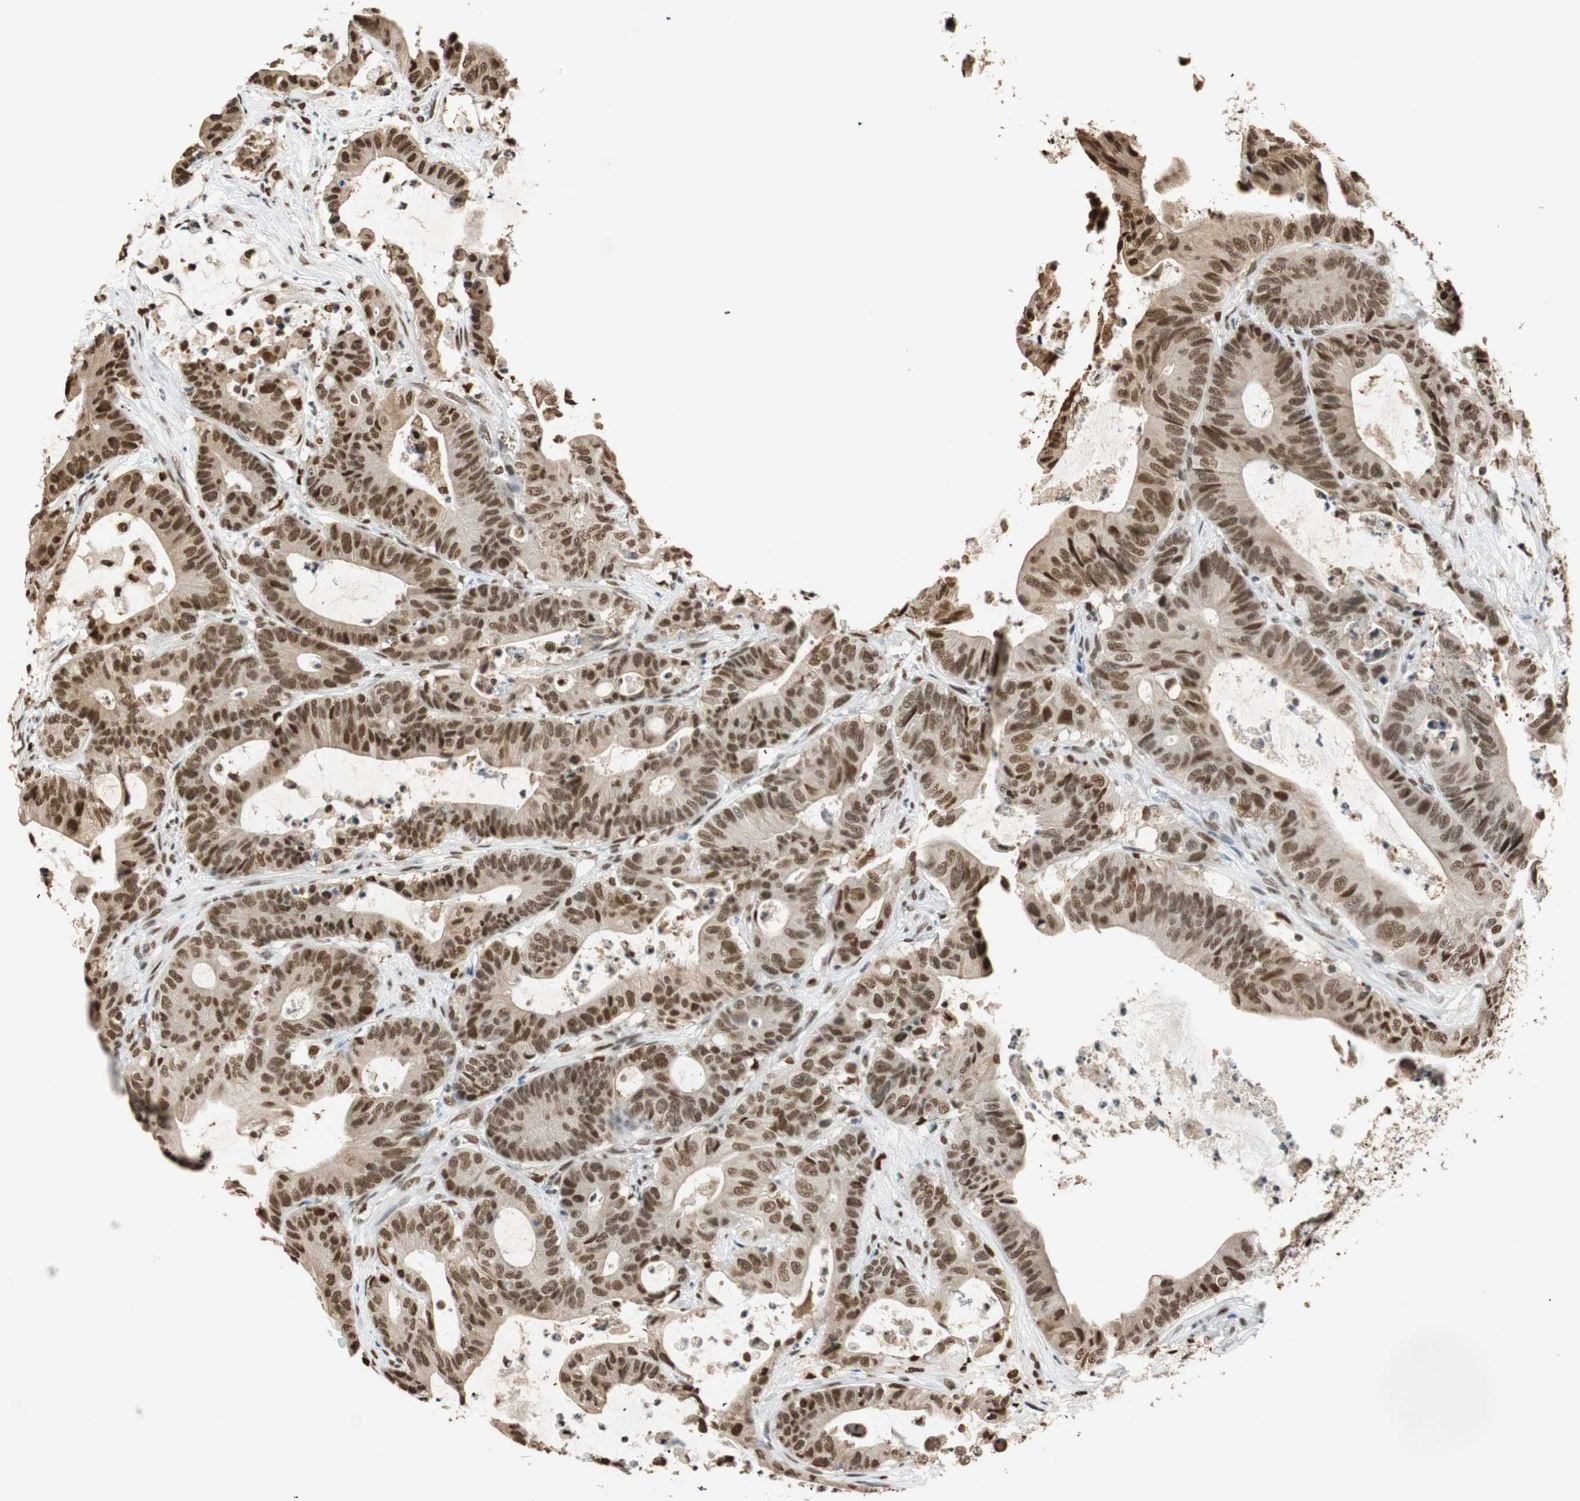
{"staining": {"intensity": "strong", "quantity": ">75%", "location": "nuclear"}, "tissue": "colorectal cancer", "cell_type": "Tumor cells", "image_type": "cancer", "snomed": [{"axis": "morphology", "description": "Adenocarcinoma, NOS"}, {"axis": "topography", "description": "Colon"}], "caption": "DAB (3,3'-diaminobenzidine) immunohistochemical staining of colorectal cancer reveals strong nuclear protein staining in about >75% of tumor cells. The staining was performed using DAB to visualize the protein expression in brown, while the nuclei were stained in blue with hematoxylin (Magnification: 20x).", "gene": "FANCG", "patient": {"sex": "female", "age": 84}}